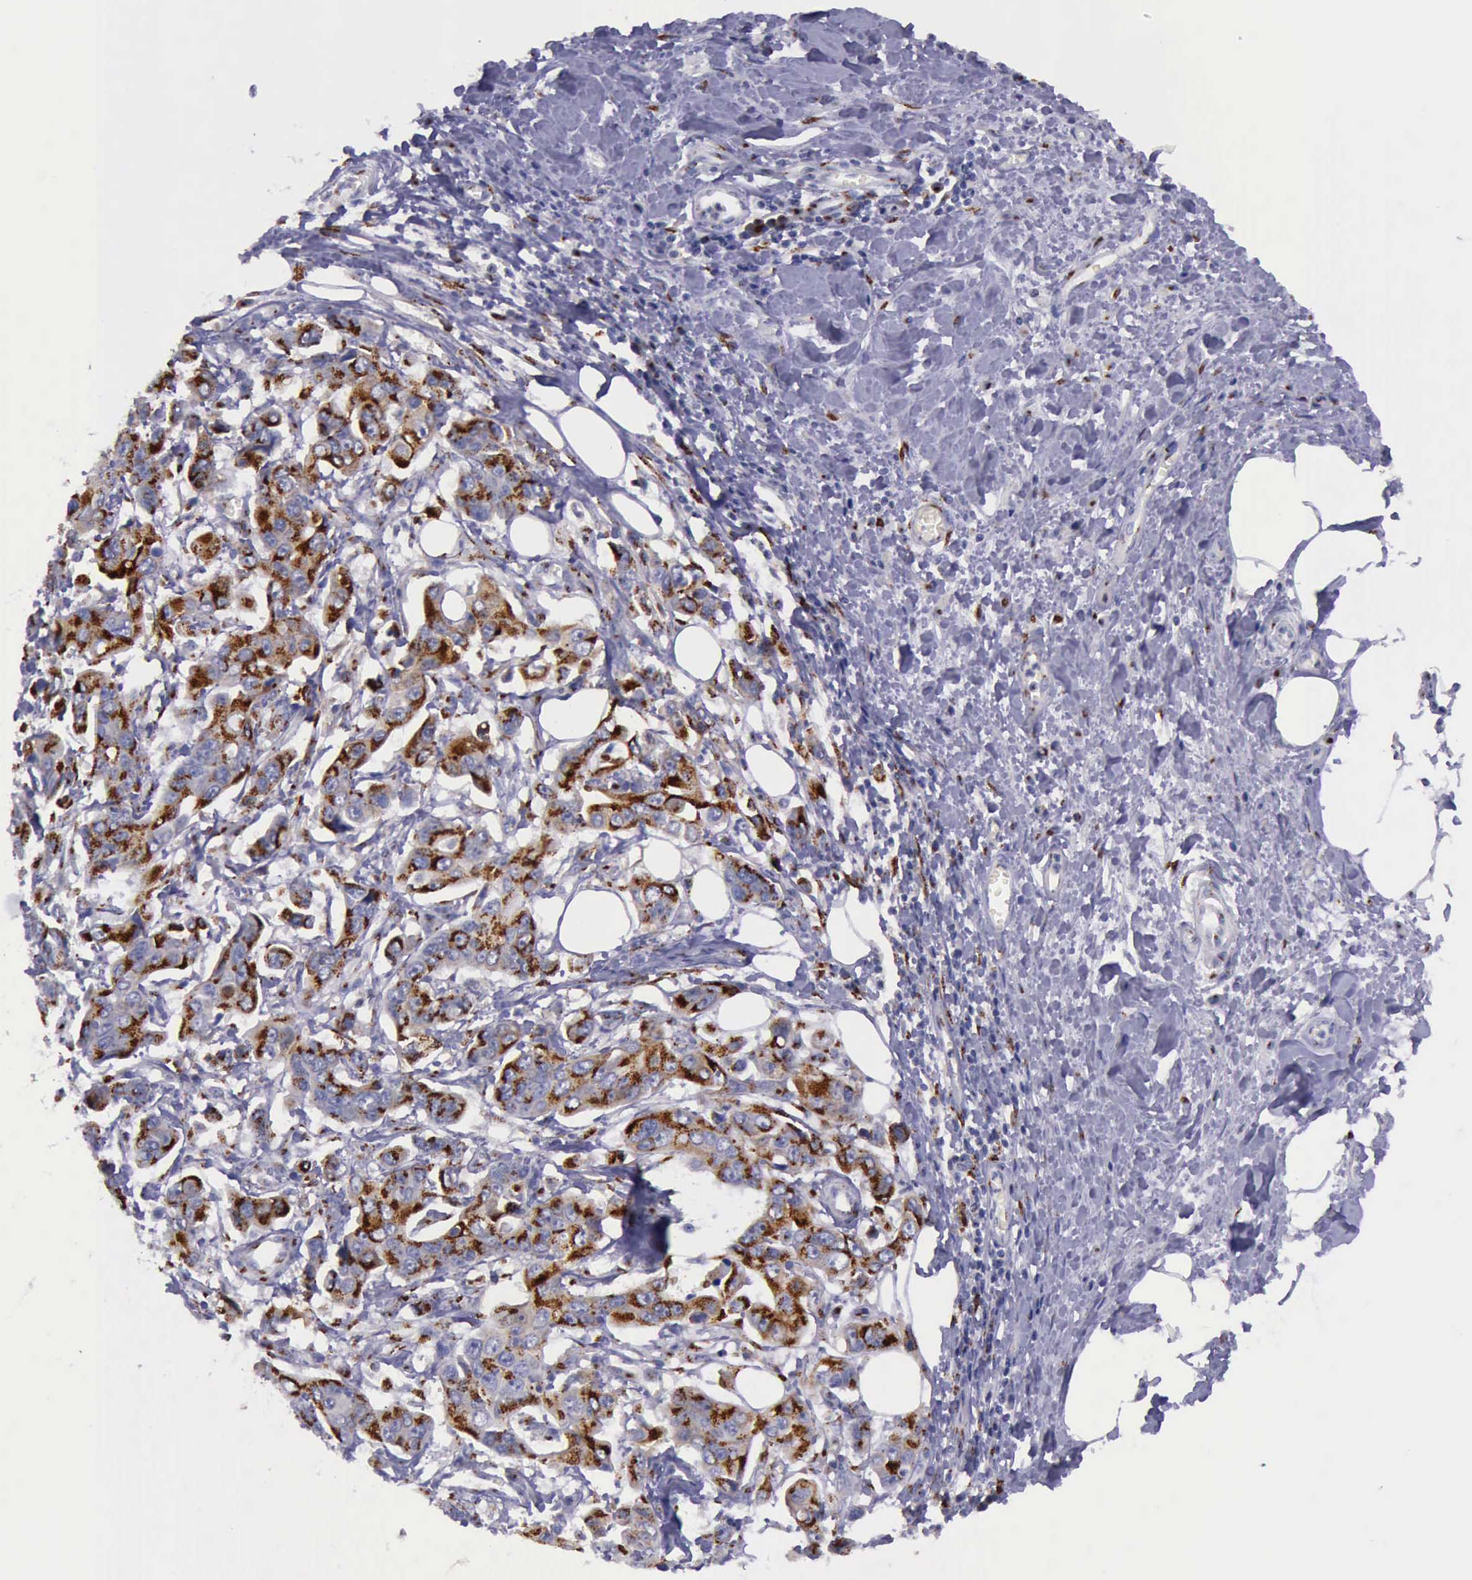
{"staining": {"intensity": "strong", "quantity": ">75%", "location": "cytoplasmic/membranous"}, "tissue": "stomach cancer", "cell_type": "Tumor cells", "image_type": "cancer", "snomed": [{"axis": "morphology", "description": "Adenocarcinoma, NOS"}, {"axis": "topography", "description": "Stomach, upper"}], "caption": "This micrograph reveals stomach adenocarcinoma stained with immunohistochemistry to label a protein in brown. The cytoplasmic/membranous of tumor cells show strong positivity for the protein. Nuclei are counter-stained blue.", "gene": "GOLGA5", "patient": {"sex": "male", "age": 80}}